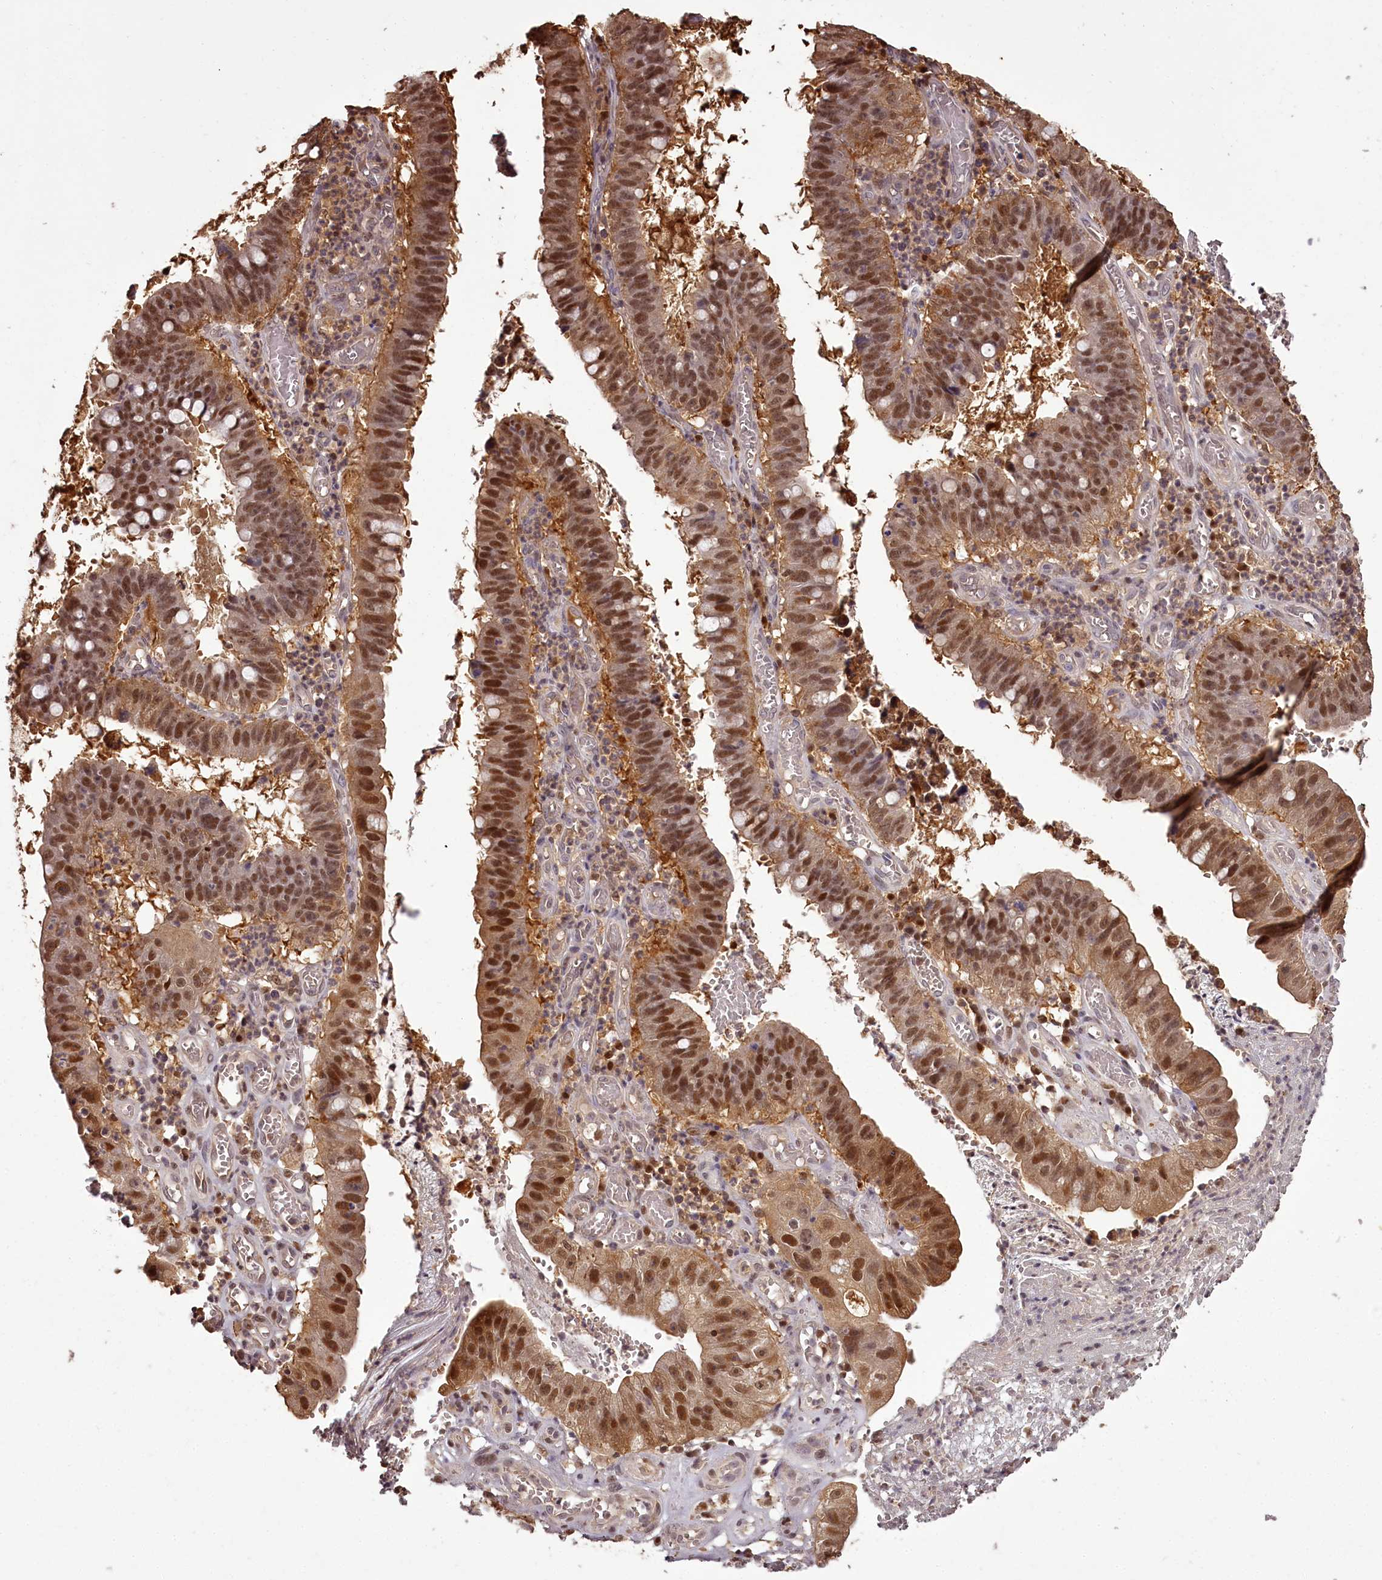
{"staining": {"intensity": "moderate", "quantity": ">75%", "location": "cytoplasmic/membranous,nuclear"}, "tissue": "stomach cancer", "cell_type": "Tumor cells", "image_type": "cancer", "snomed": [{"axis": "morphology", "description": "Adenocarcinoma, NOS"}, {"axis": "topography", "description": "Stomach"}], "caption": "Tumor cells demonstrate moderate cytoplasmic/membranous and nuclear staining in approximately >75% of cells in stomach cancer (adenocarcinoma). (DAB (3,3'-diaminobenzidine) IHC, brown staining for protein, blue staining for nuclei).", "gene": "NPRL2", "patient": {"sex": "male", "age": 59}}